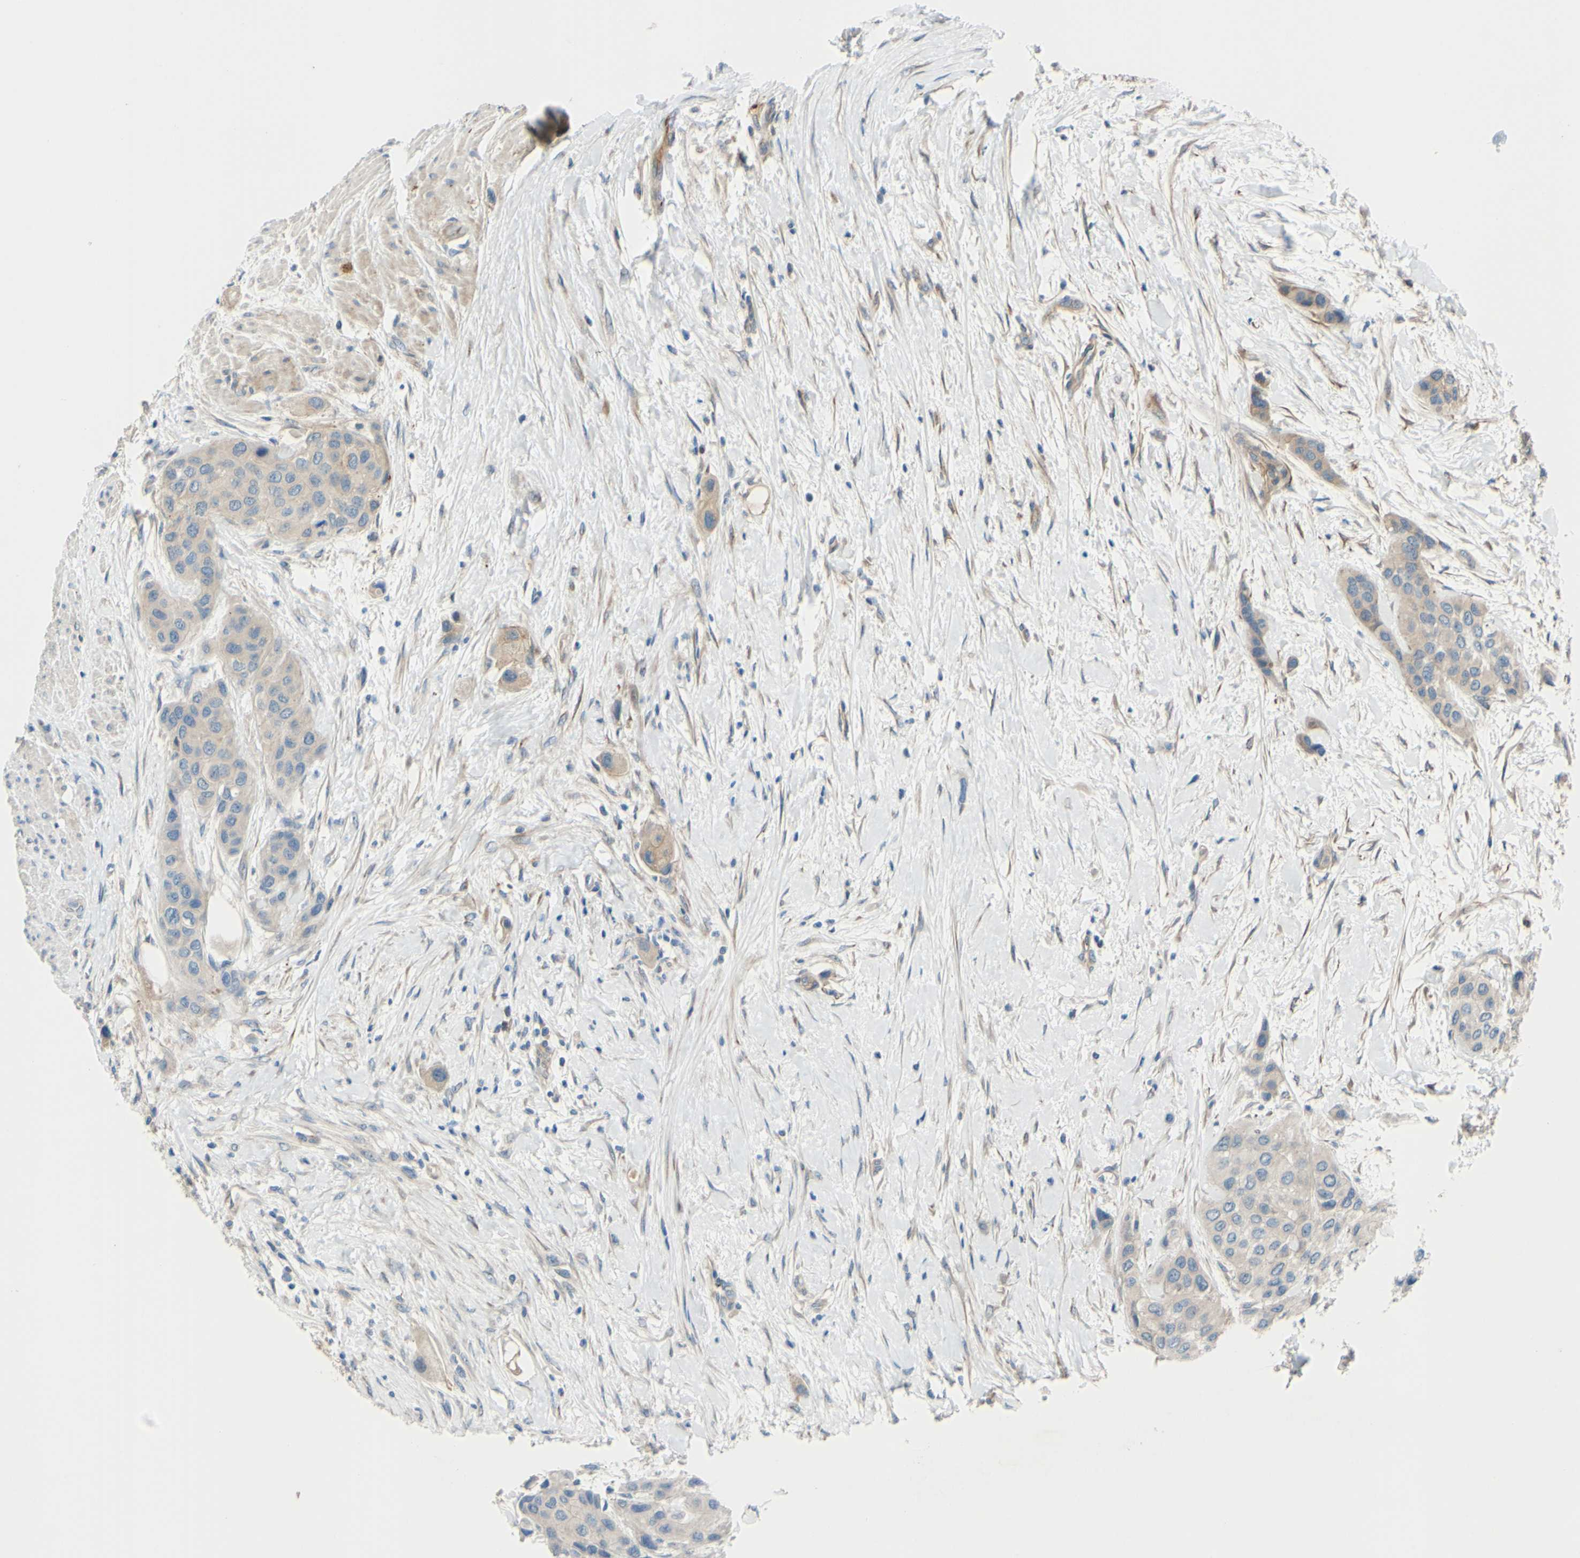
{"staining": {"intensity": "weak", "quantity": ">75%", "location": "cytoplasmic/membranous"}, "tissue": "urothelial cancer", "cell_type": "Tumor cells", "image_type": "cancer", "snomed": [{"axis": "morphology", "description": "Urothelial carcinoma, High grade"}, {"axis": "topography", "description": "Urinary bladder"}], "caption": "A brown stain labels weak cytoplasmic/membranous staining of a protein in urothelial carcinoma (high-grade) tumor cells.", "gene": "ARHGAP1", "patient": {"sex": "female", "age": 56}}